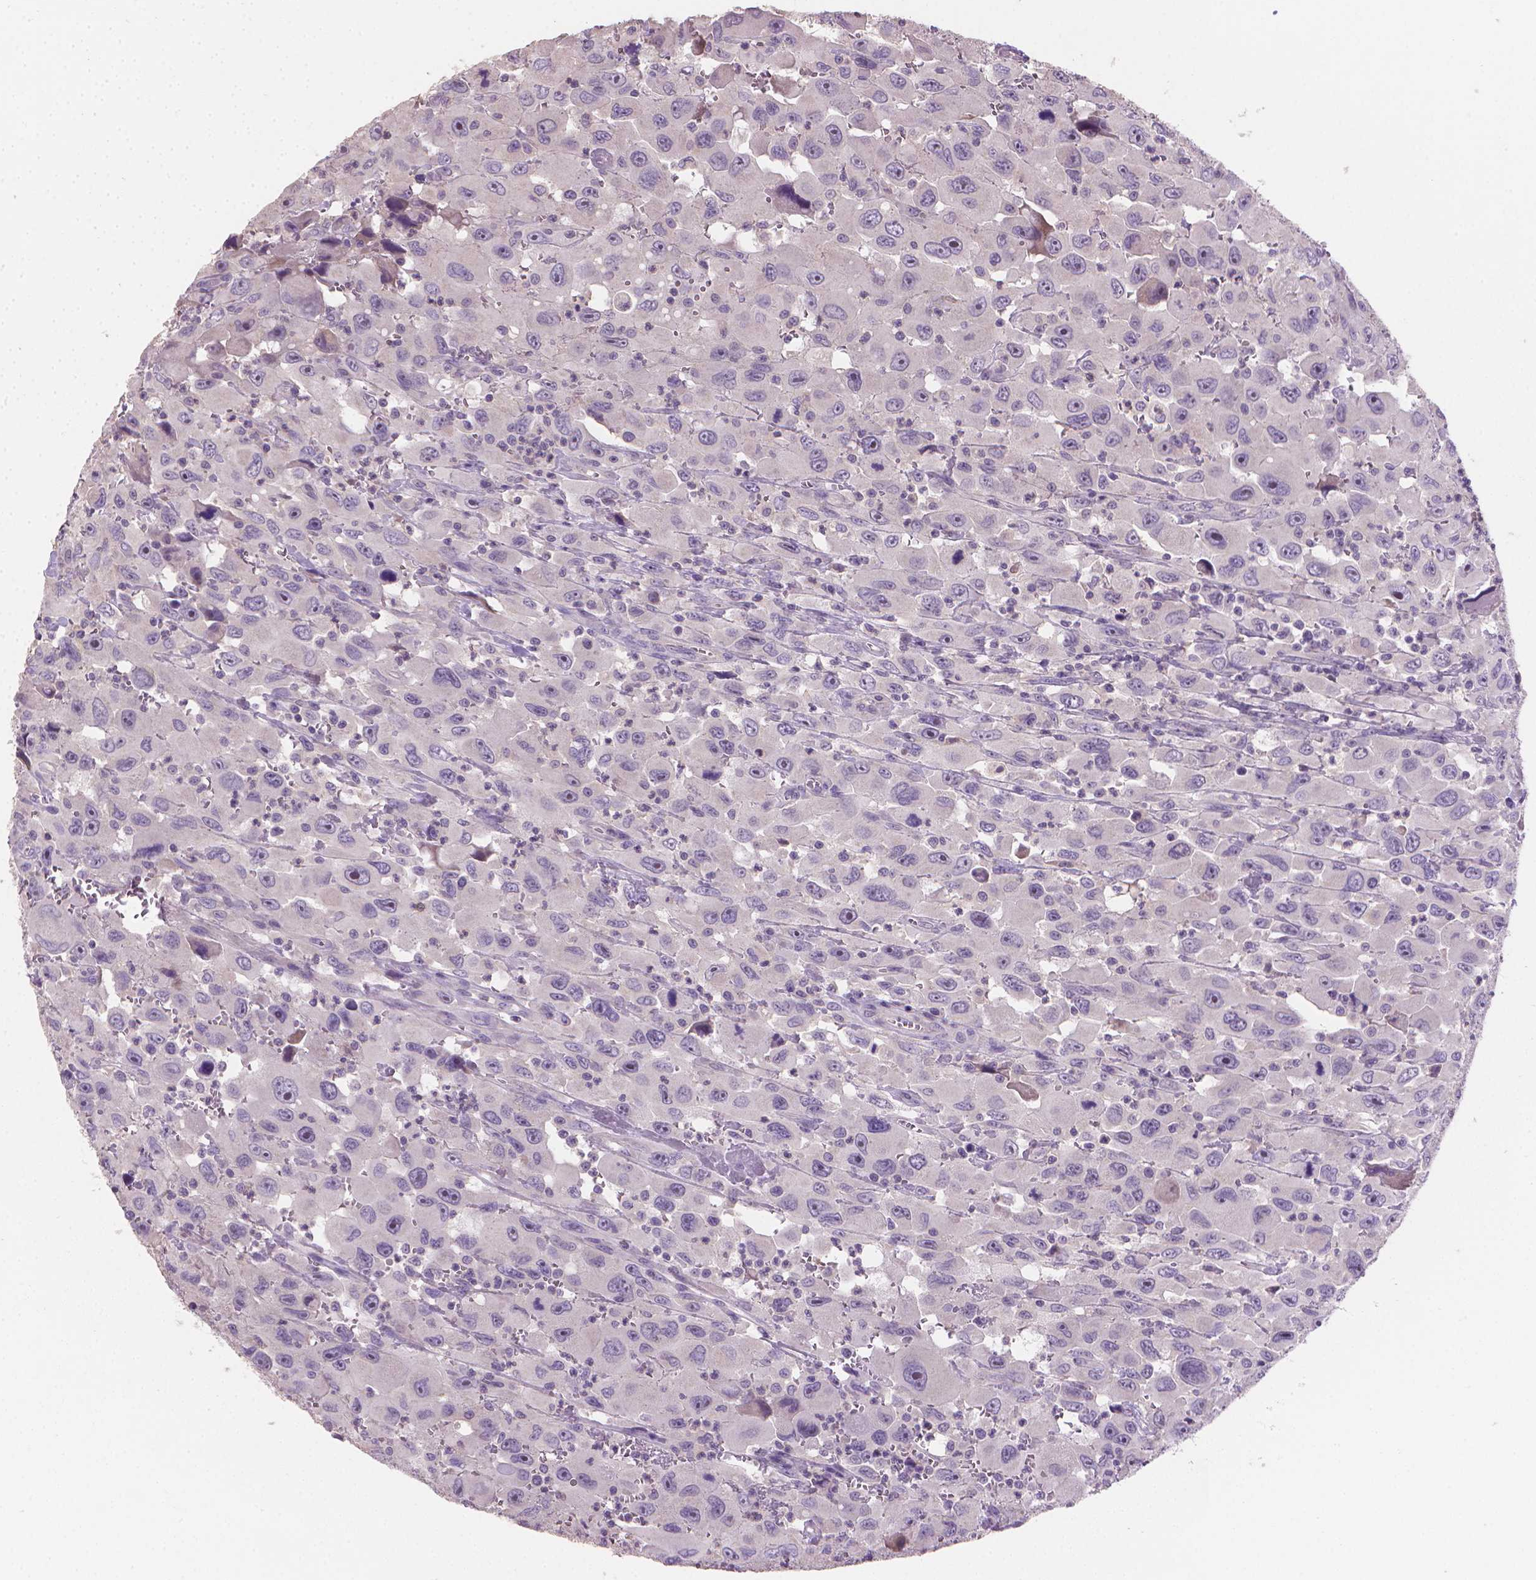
{"staining": {"intensity": "negative", "quantity": "none", "location": "none"}, "tissue": "head and neck cancer", "cell_type": "Tumor cells", "image_type": "cancer", "snomed": [{"axis": "morphology", "description": "Squamous cell carcinoma, NOS"}, {"axis": "morphology", "description": "Squamous cell carcinoma, metastatic, NOS"}, {"axis": "topography", "description": "Oral tissue"}, {"axis": "topography", "description": "Head-Neck"}], "caption": "DAB immunohistochemical staining of human squamous cell carcinoma (head and neck) displays no significant staining in tumor cells.", "gene": "CATIP", "patient": {"sex": "female", "age": 85}}